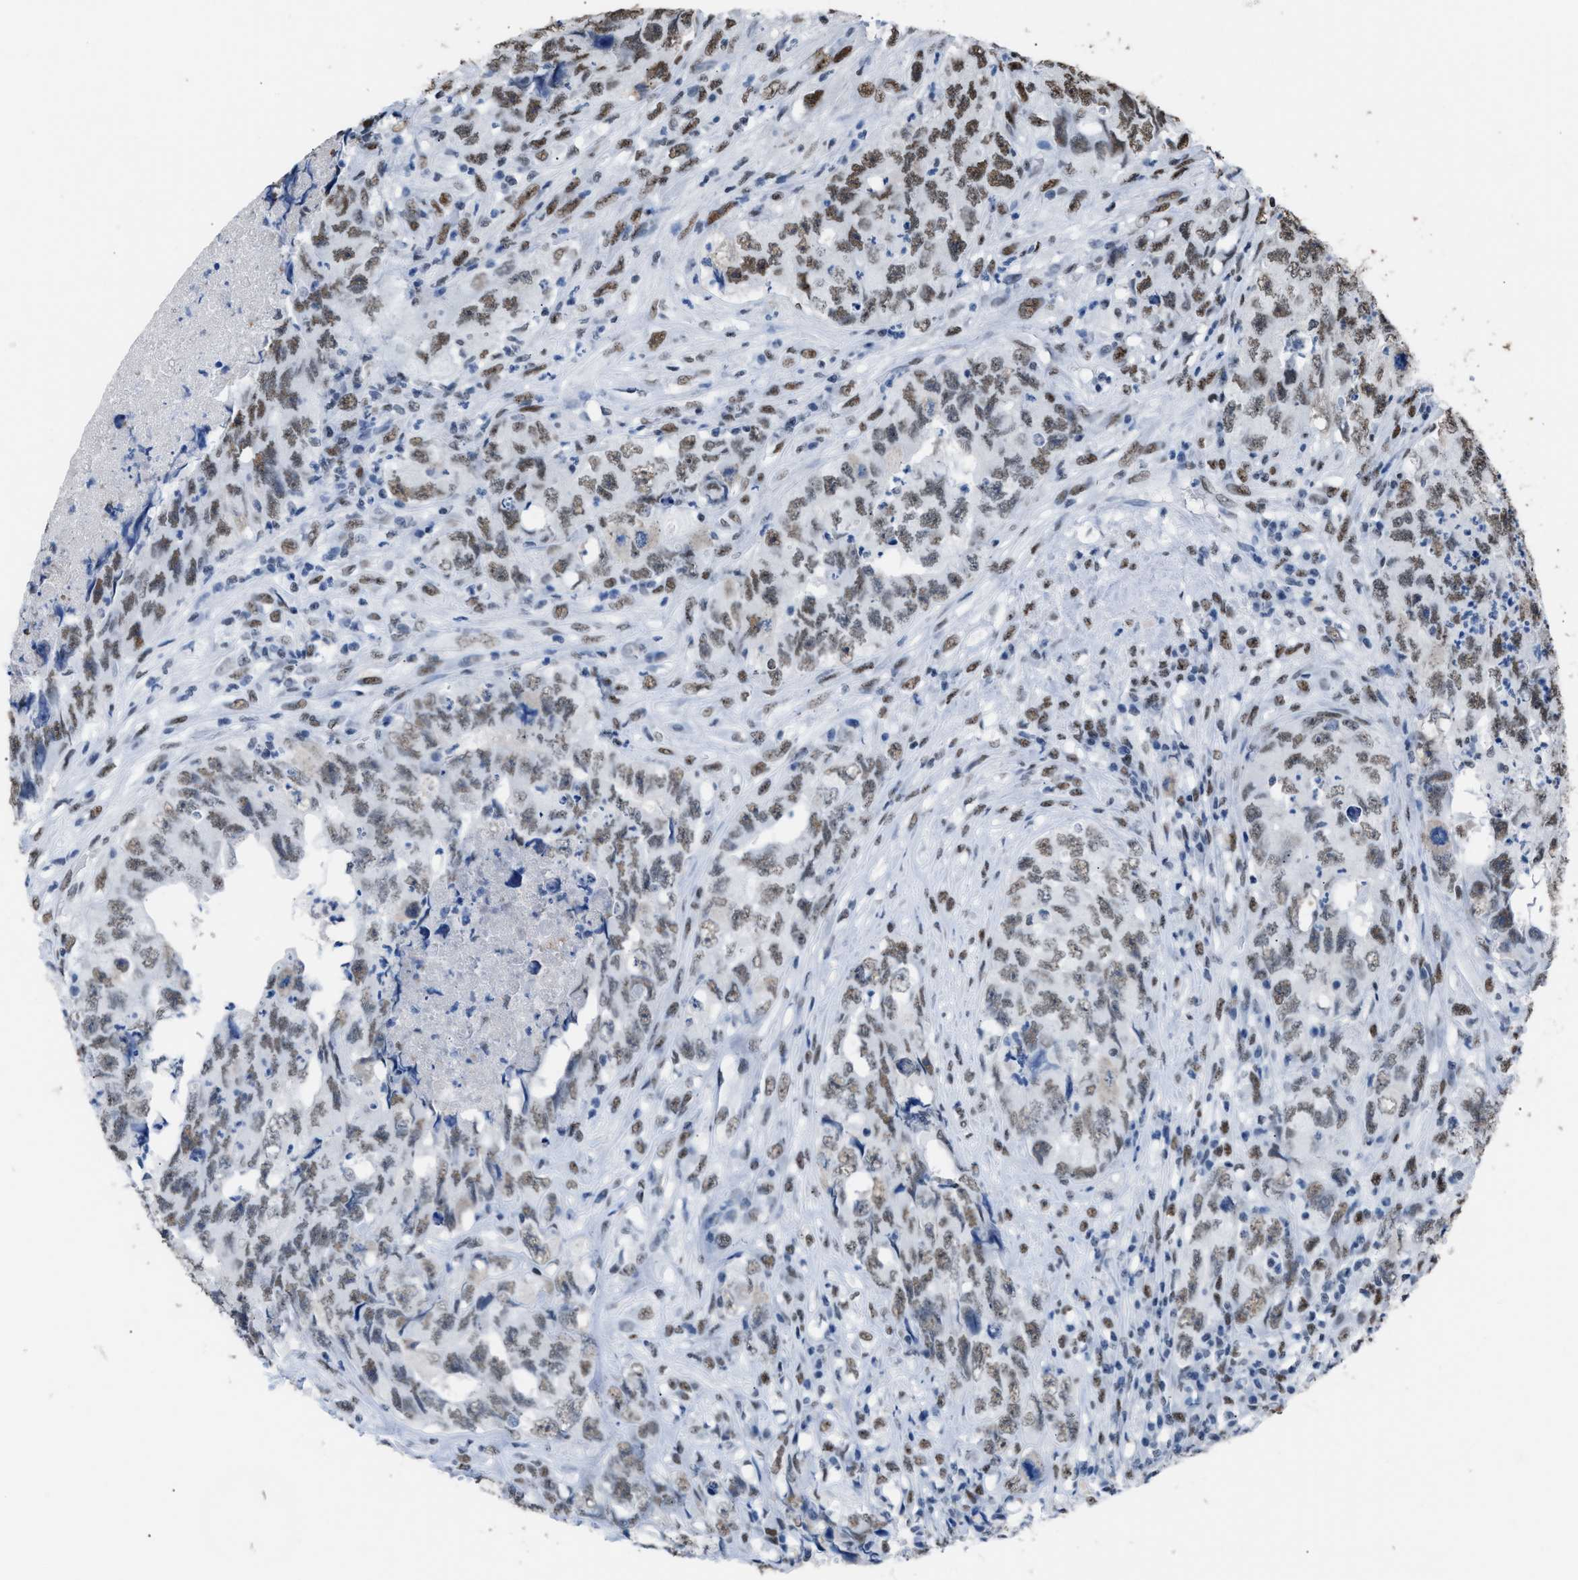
{"staining": {"intensity": "moderate", "quantity": ">75%", "location": "nuclear"}, "tissue": "testis cancer", "cell_type": "Tumor cells", "image_type": "cancer", "snomed": [{"axis": "morphology", "description": "Carcinoma, Embryonal, NOS"}, {"axis": "topography", "description": "Testis"}], "caption": "Moderate nuclear protein expression is seen in about >75% of tumor cells in testis embryonal carcinoma. (IHC, brightfield microscopy, high magnification).", "gene": "CCAR2", "patient": {"sex": "male", "age": 32}}